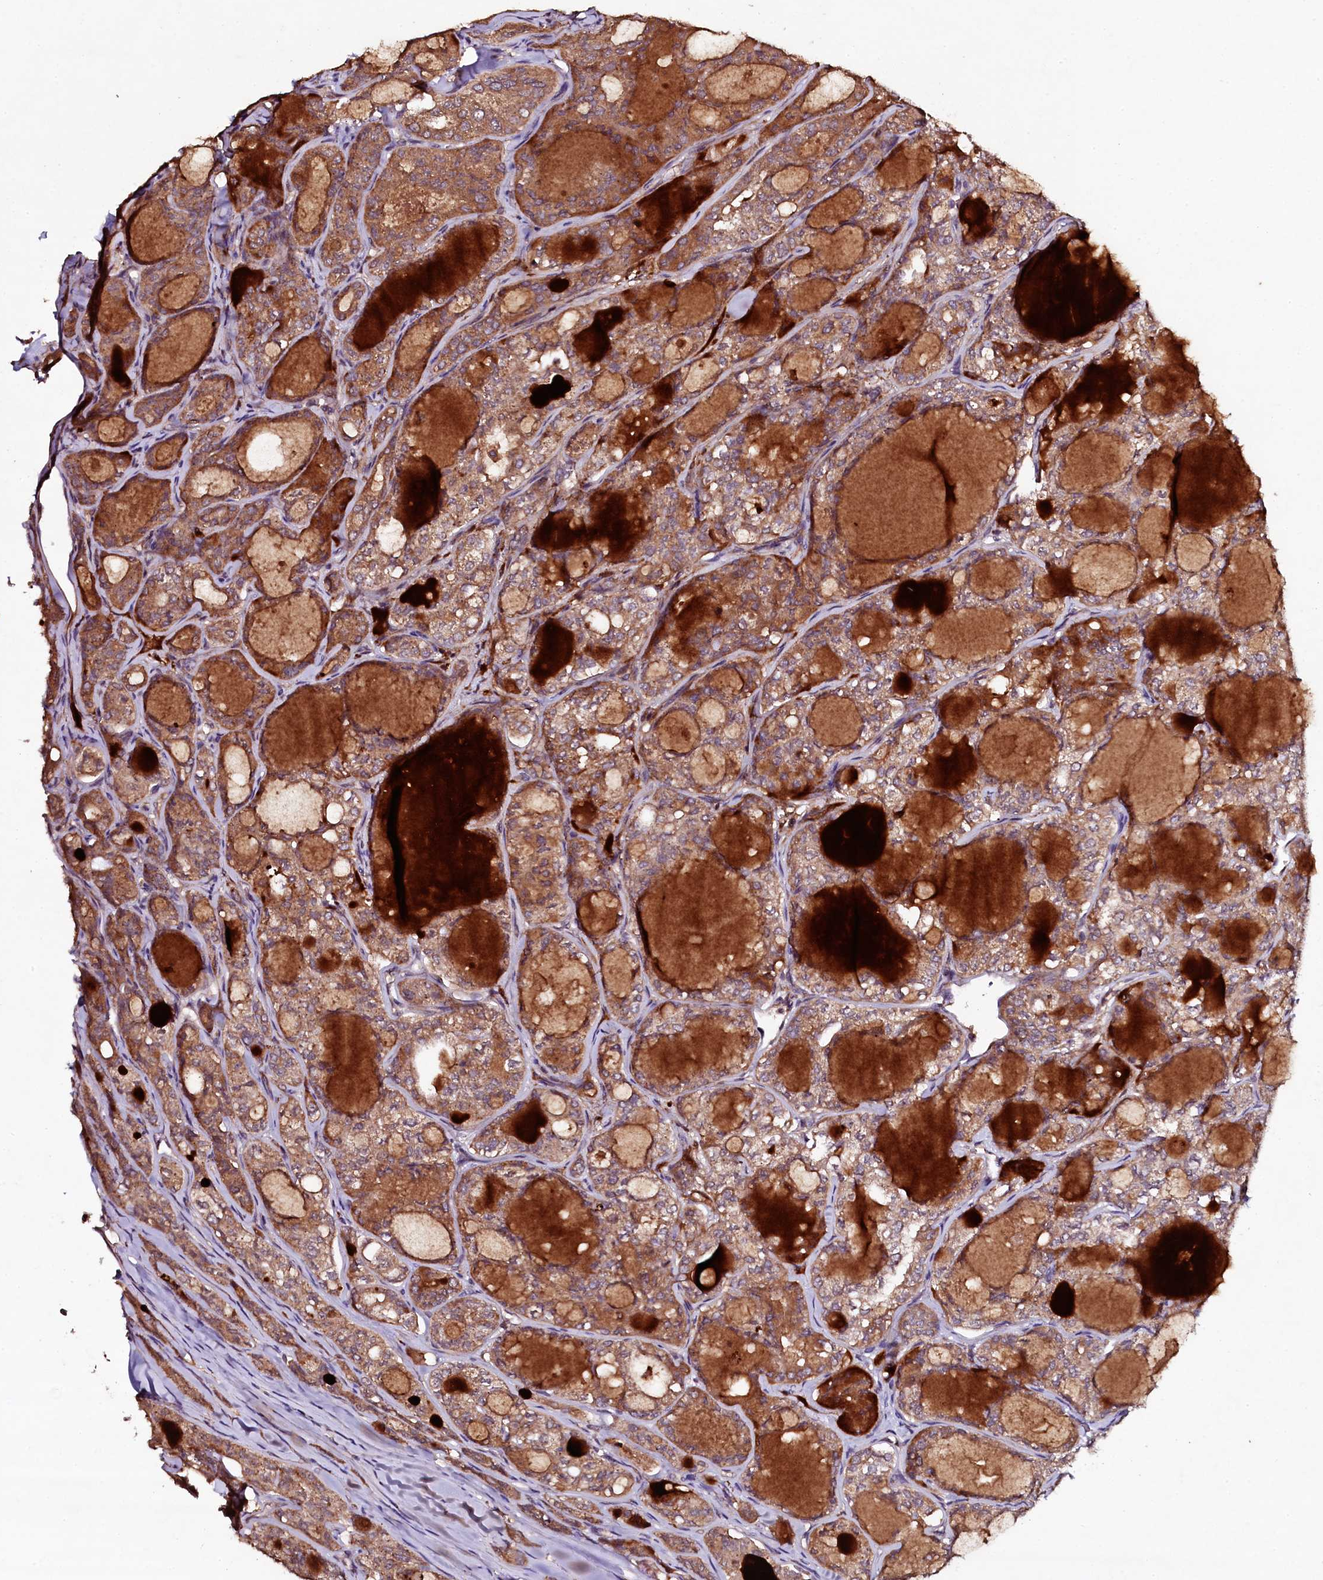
{"staining": {"intensity": "moderate", "quantity": ">75%", "location": "cytoplasmic/membranous"}, "tissue": "thyroid cancer", "cell_type": "Tumor cells", "image_type": "cancer", "snomed": [{"axis": "morphology", "description": "Follicular adenoma carcinoma, NOS"}, {"axis": "topography", "description": "Thyroid gland"}], "caption": "Follicular adenoma carcinoma (thyroid) stained with DAB (3,3'-diaminobenzidine) immunohistochemistry (IHC) demonstrates medium levels of moderate cytoplasmic/membranous expression in approximately >75% of tumor cells.", "gene": "SEC24C", "patient": {"sex": "male", "age": 75}}